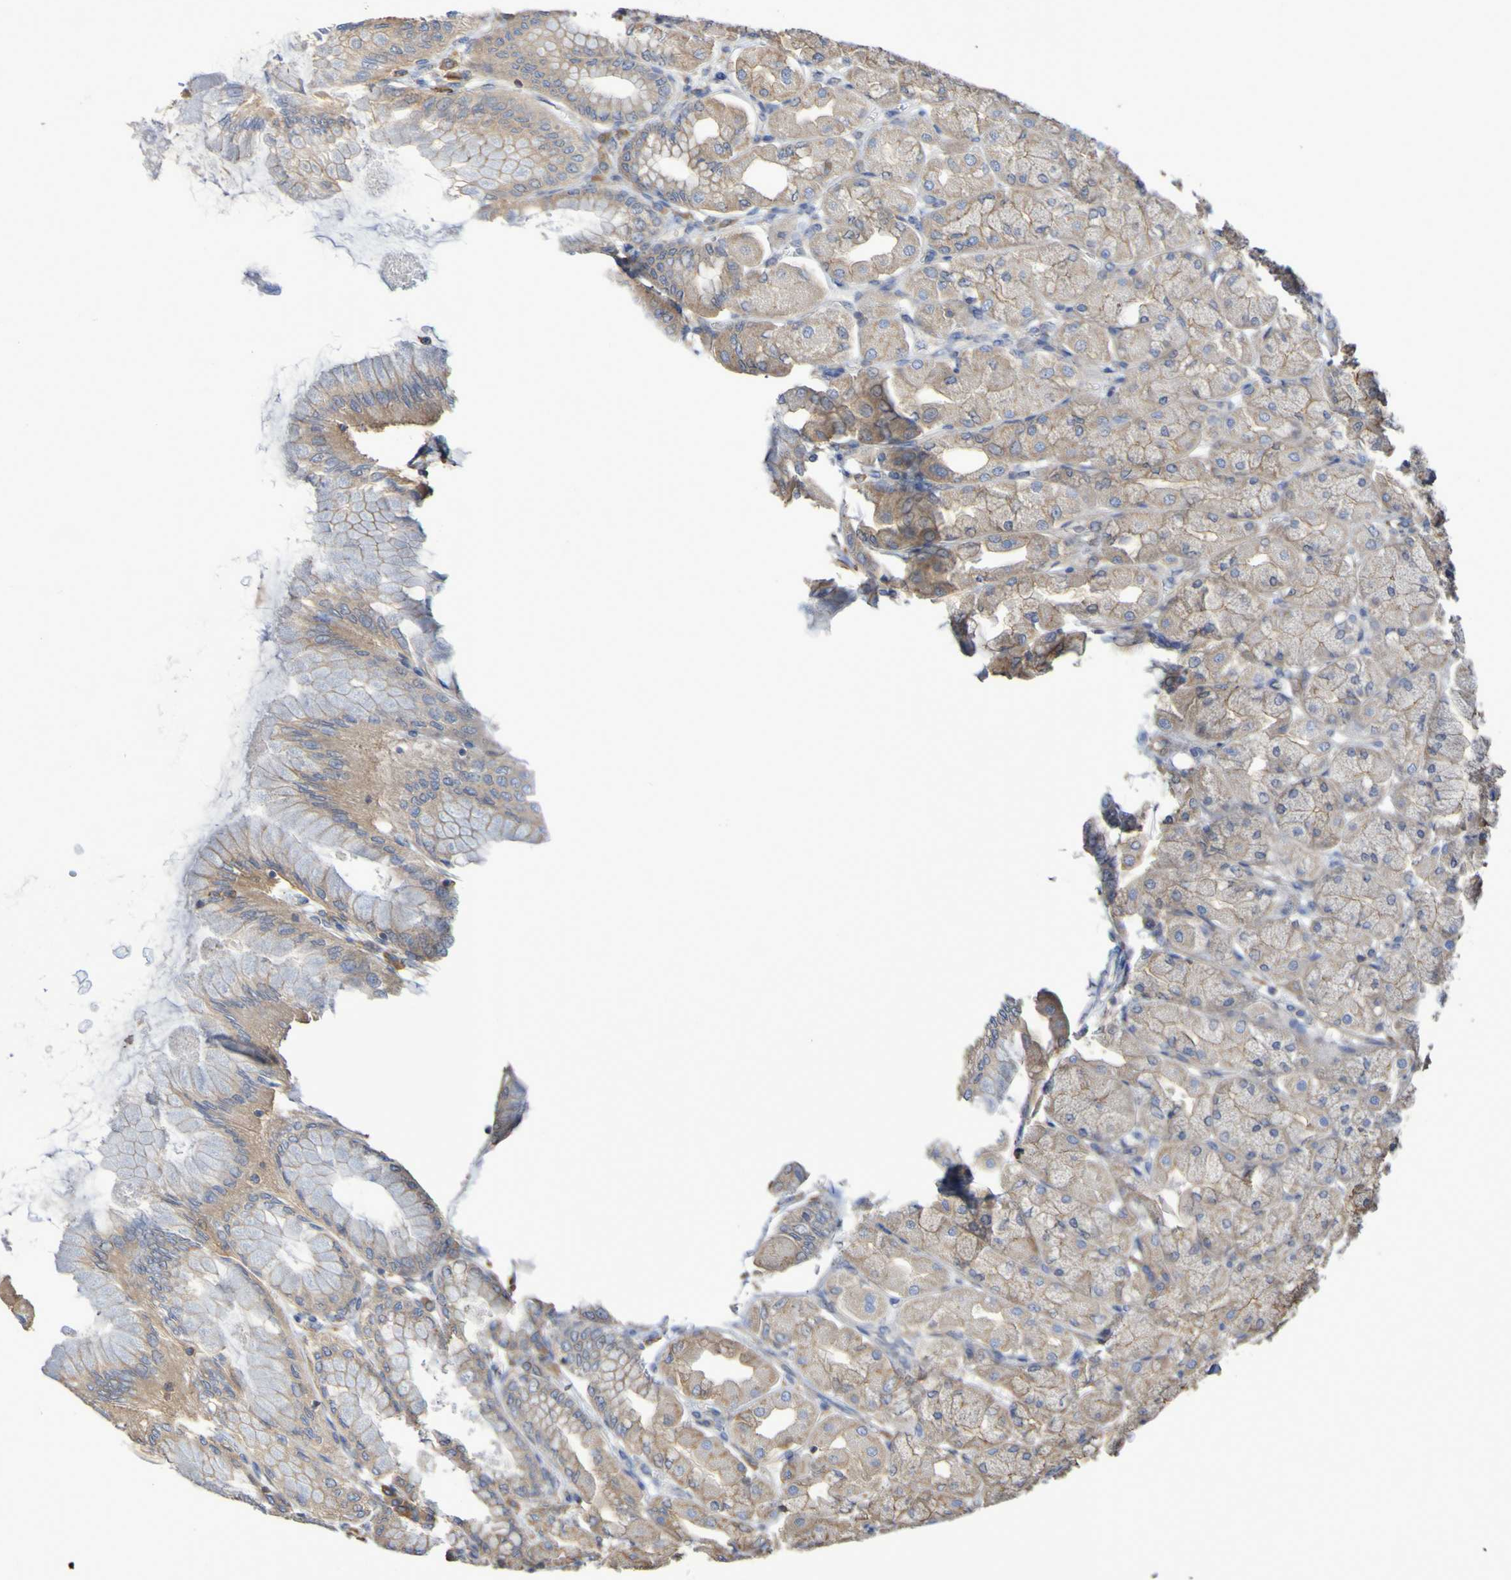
{"staining": {"intensity": "weak", "quantity": ">75%", "location": "cytoplasmic/membranous"}, "tissue": "stomach", "cell_type": "Glandular cells", "image_type": "normal", "snomed": [{"axis": "morphology", "description": "Normal tissue, NOS"}, {"axis": "topography", "description": "Stomach, upper"}], "caption": "A low amount of weak cytoplasmic/membranous staining is seen in about >75% of glandular cells in unremarkable stomach. Using DAB (brown) and hematoxylin (blue) stains, captured at high magnification using brightfield microscopy.", "gene": "SYNJ1", "patient": {"sex": "female", "age": 56}}